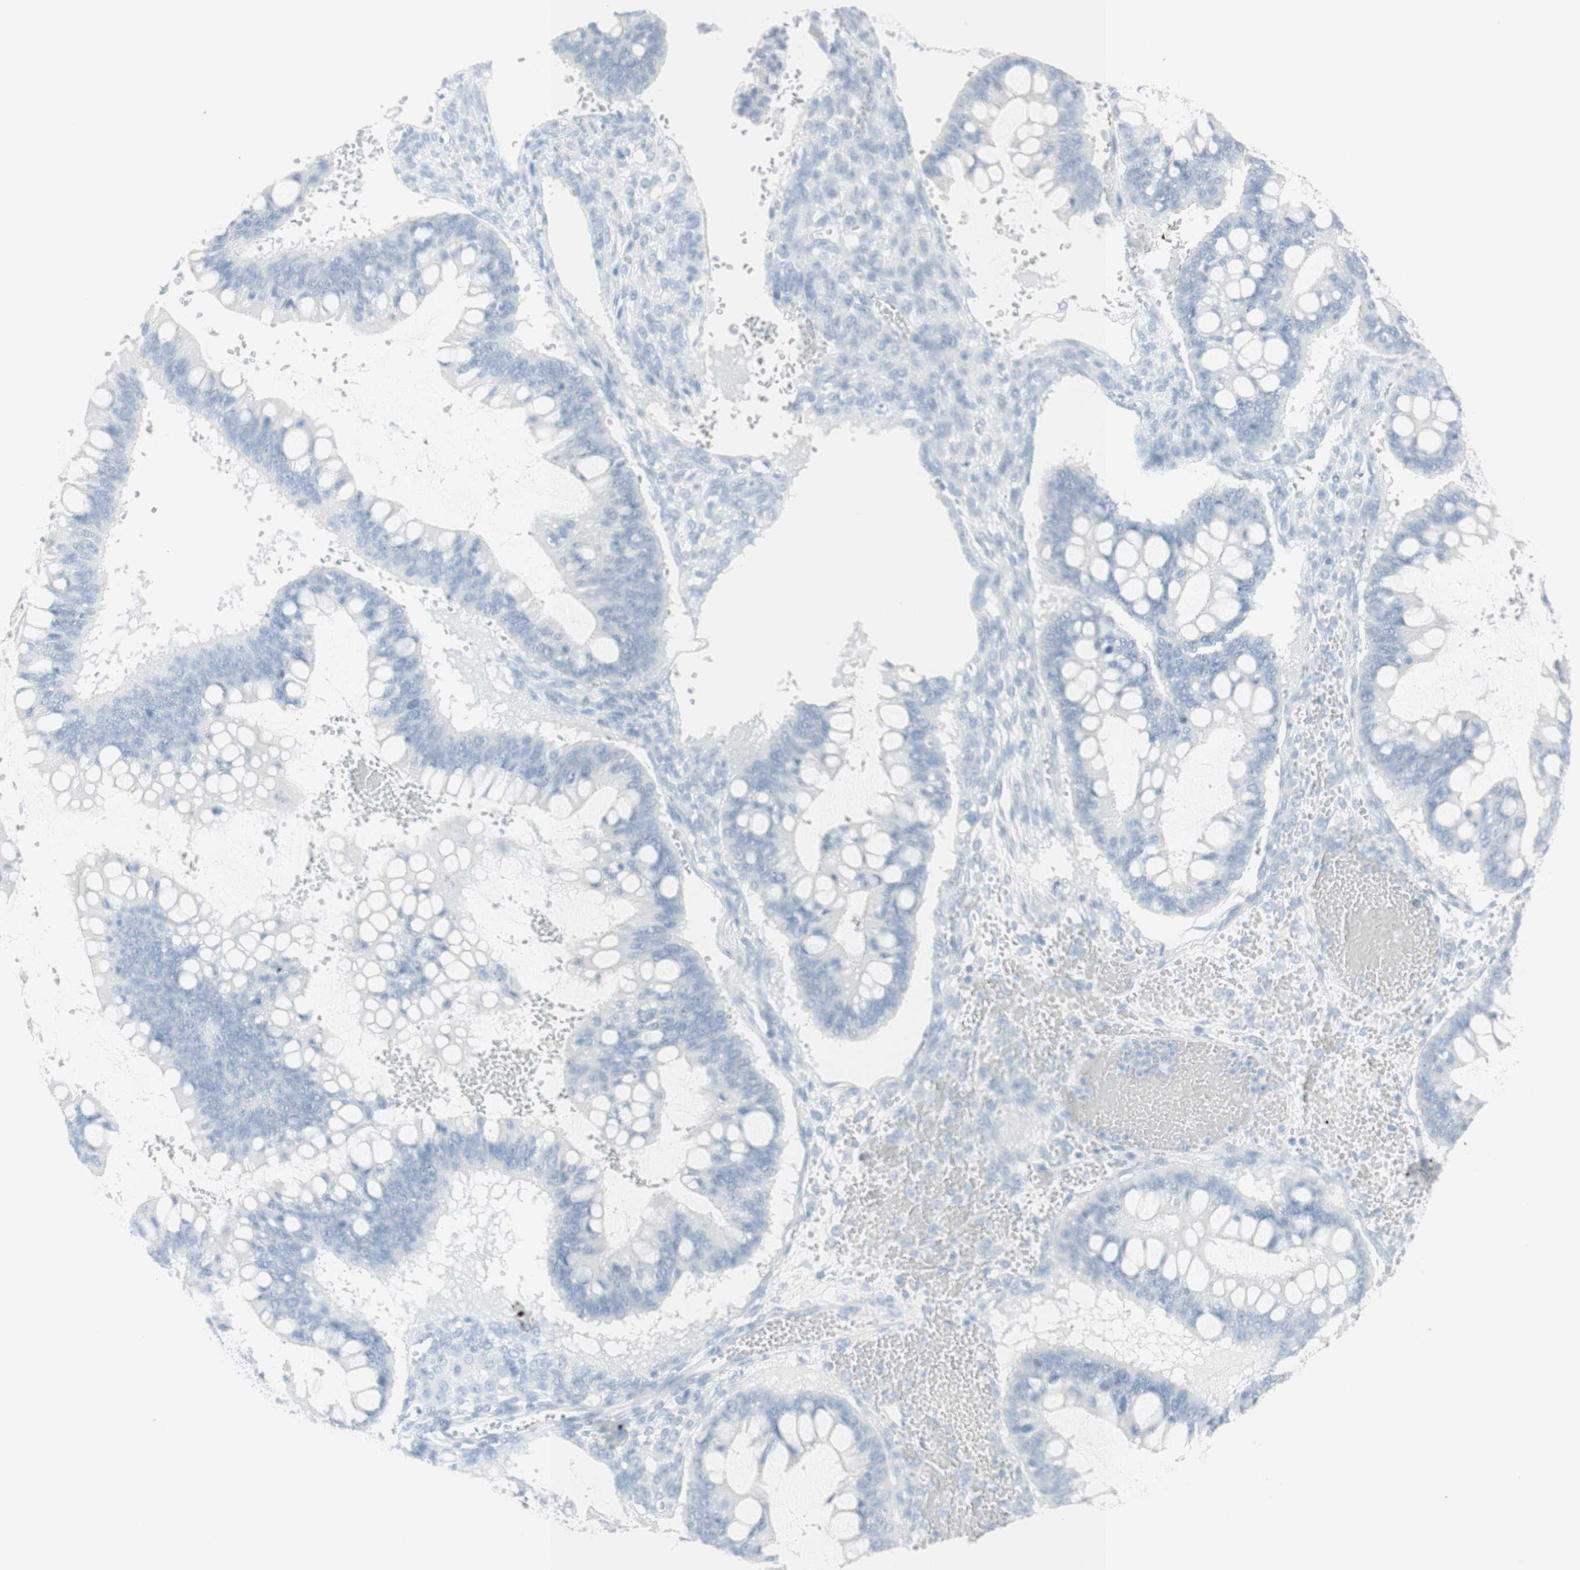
{"staining": {"intensity": "negative", "quantity": "none", "location": "none"}, "tissue": "ovarian cancer", "cell_type": "Tumor cells", "image_type": "cancer", "snomed": [{"axis": "morphology", "description": "Cystadenocarcinoma, mucinous, NOS"}, {"axis": "topography", "description": "Ovary"}], "caption": "IHC histopathology image of human ovarian cancer (mucinous cystadenocarcinoma) stained for a protein (brown), which demonstrates no staining in tumor cells.", "gene": "NAPSA", "patient": {"sex": "female", "age": 73}}